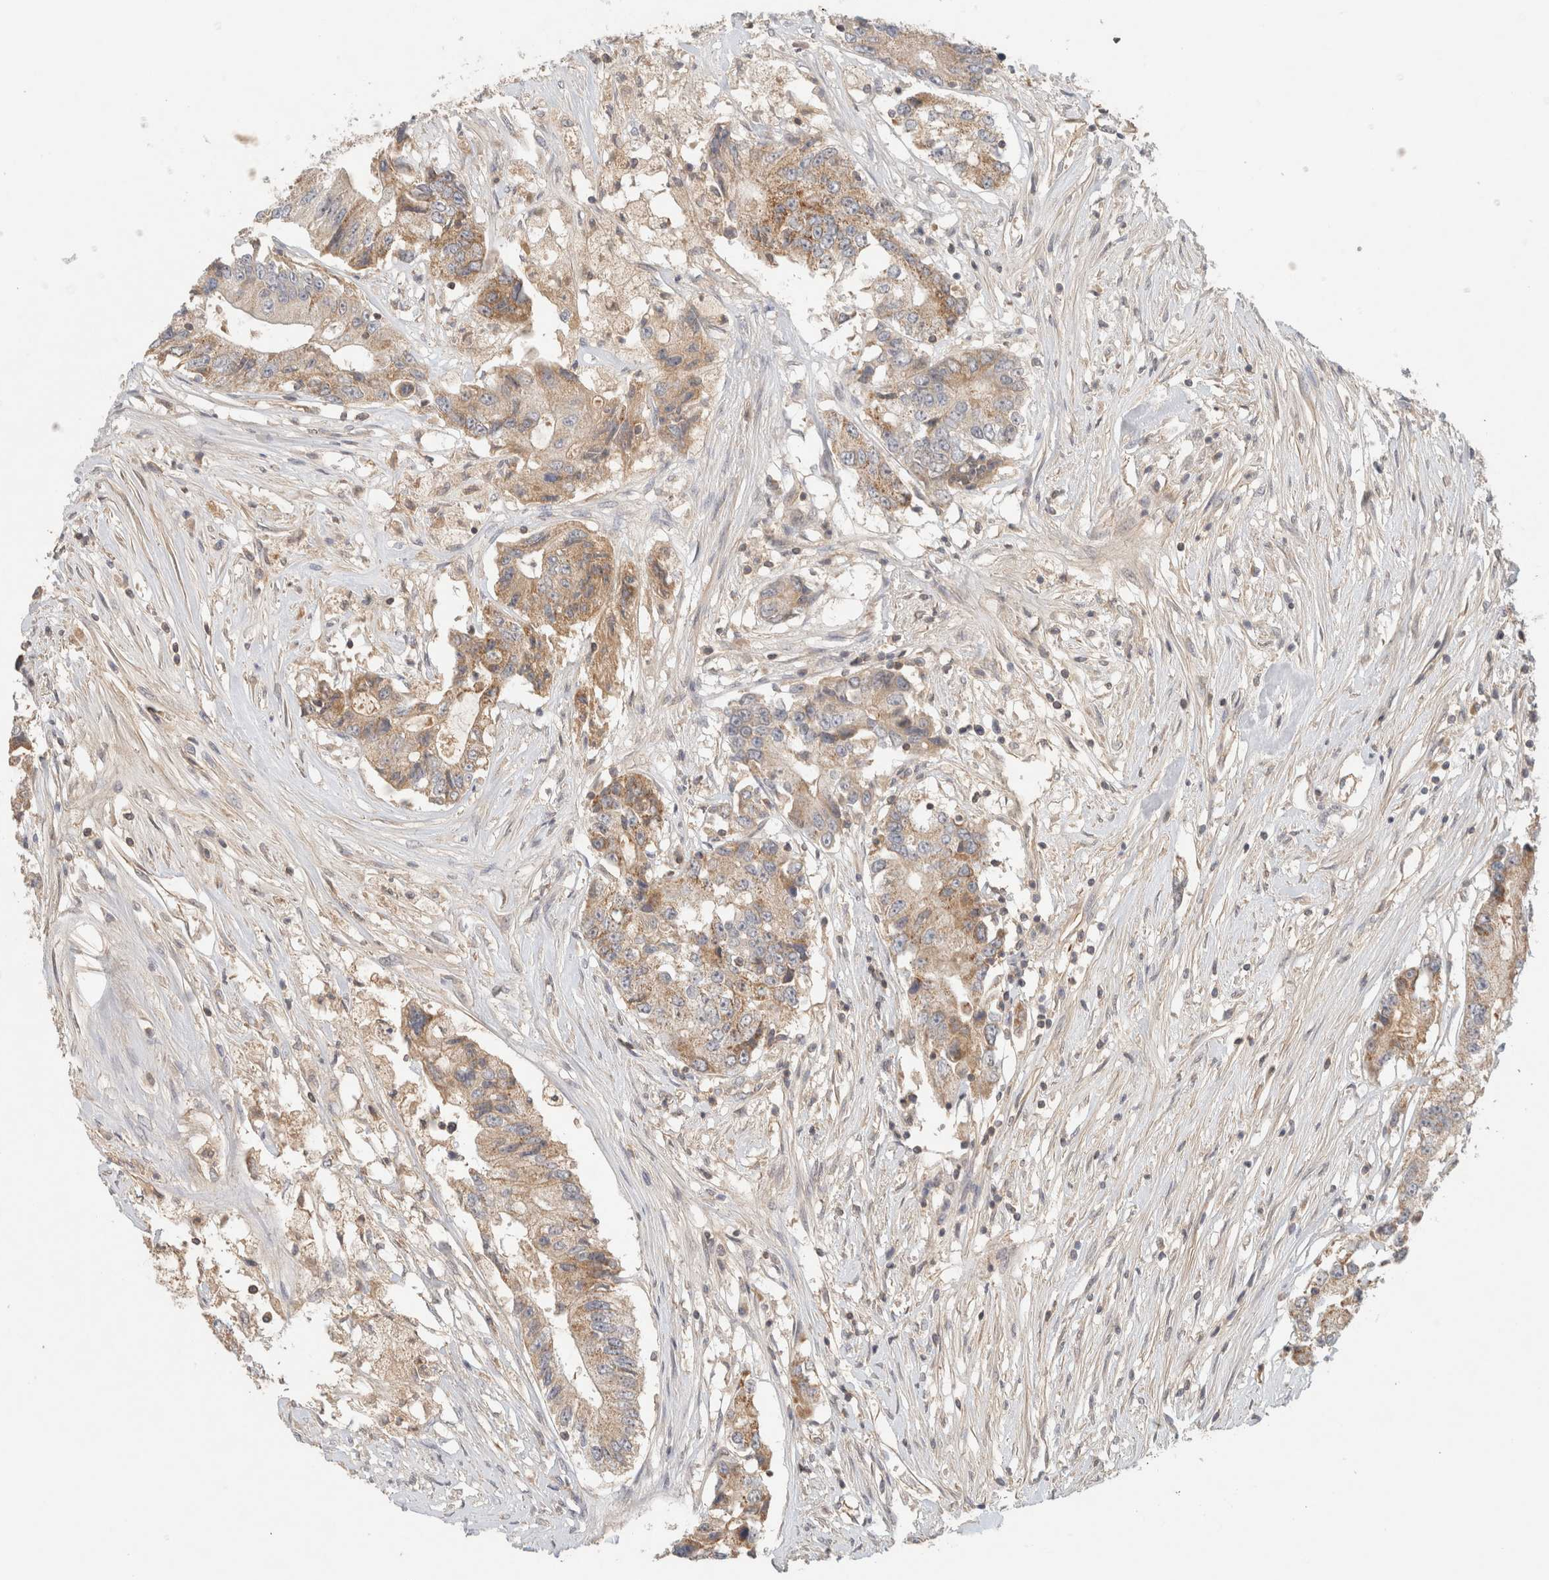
{"staining": {"intensity": "moderate", "quantity": ">75%", "location": "cytoplasmic/membranous"}, "tissue": "colorectal cancer", "cell_type": "Tumor cells", "image_type": "cancer", "snomed": [{"axis": "morphology", "description": "Adenocarcinoma, NOS"}, {"axis": "topography", "description": "Colon"}], "caption": "About >75% of tumor cells in human colorectal adenocarcinoma show moderate cytoplasmic/membranous protein positivity as visualized by brown immunohistochemical staining.", "gene": "MRM3", "patient": {"sex": "female", "age": 77}}